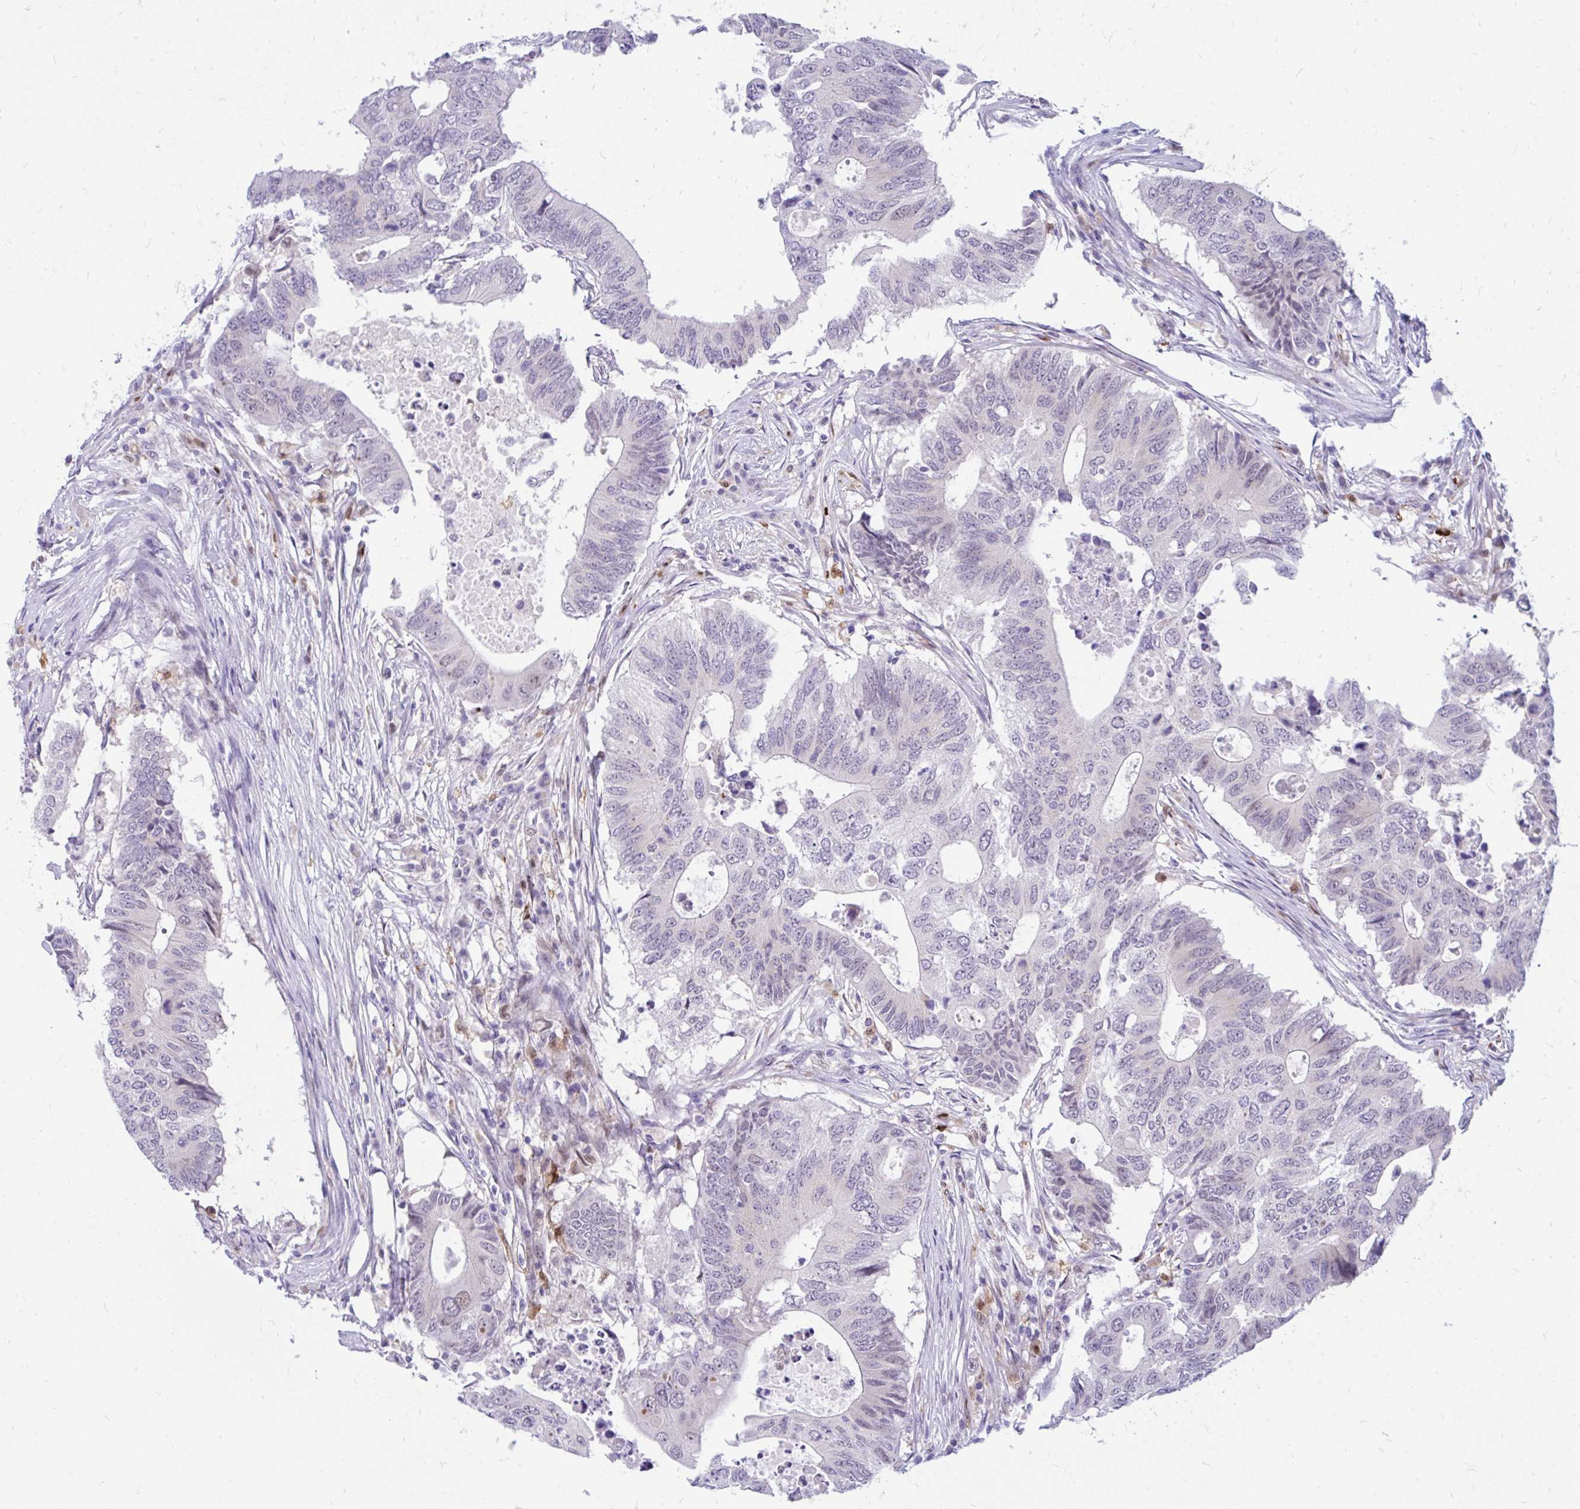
{"staining": {"intensity": "weak", "quantity": "<25%", "location": "nuclear"}, "tissue": "colorectal cancer", "cell_type": "Tumor cells", "image_type": "cancer", "snomed": [{"axis": "morphology", "description": "Adenocarcinoma, NOS"}, {"axis": "topography", "description": "Colon"}], "caption": "Tumor cells show no significant protein expression in adenocarcinoma (colorectal).", "gene": "GLB1L2", "patient": {"sex": "male", "age": 71}}